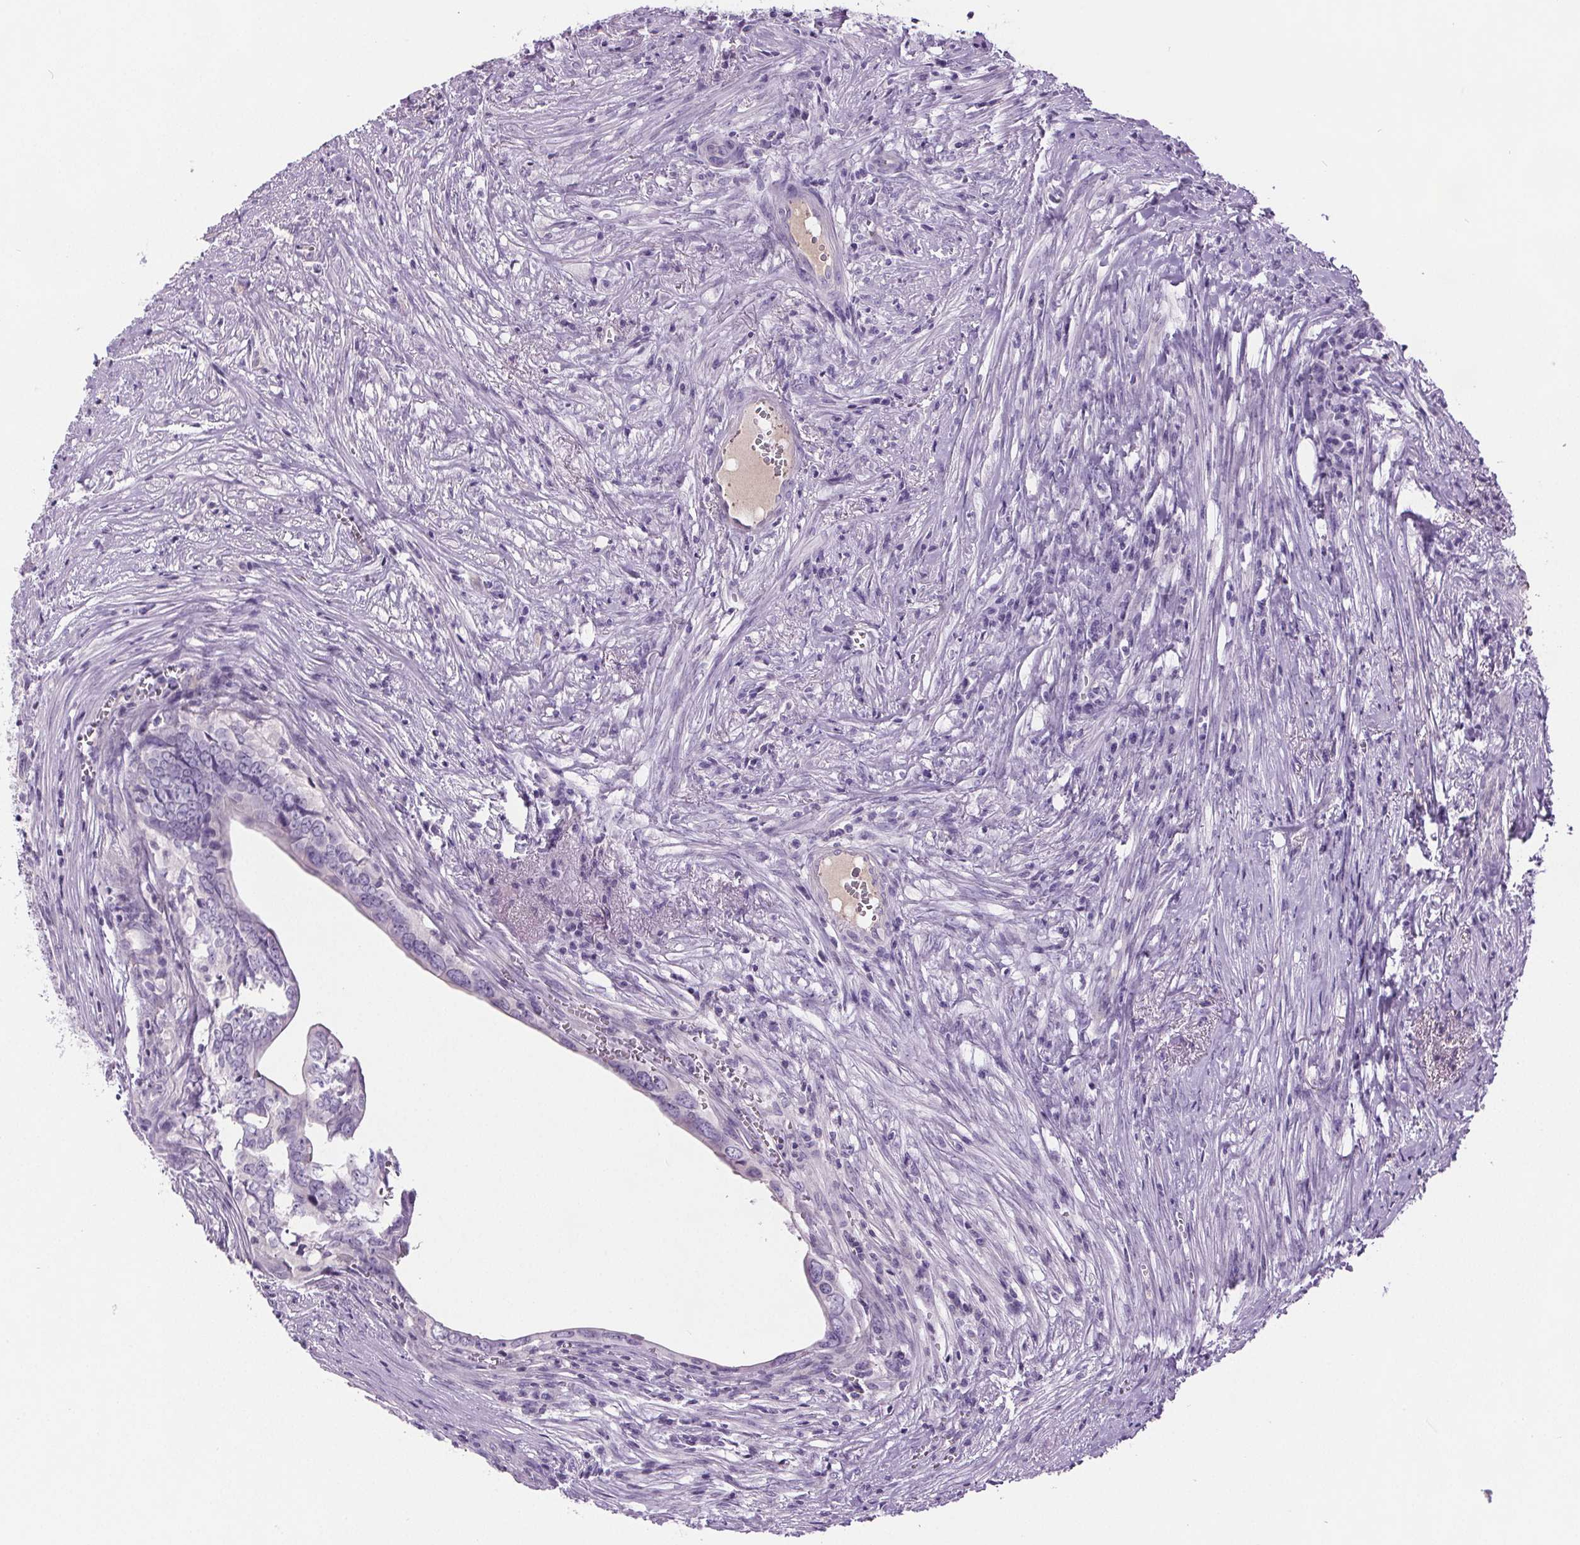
{"staining": {"intensity": "negative", "quantity": "none", "location": "none"}, "tissue": "colorectal cancer", "cell_type": "Tumor cells", "image_type": "cancer", "snomed": [{"axis": "morphology", "description": "Adenocarcinoma, NOS"}, {"axis": "topography", "description": "Colon"}], "caption": "Immunohistochemistry (IHC) micrograph of neoplastic tissue: colorectal adenocarcinoma stained with DAB (3,3'-diaminobenzidine) demonstrates no significant protein positivity in tumor cells. (DAB immunohistochemistry (IHC) visualized using brightfield microscopy, high magnification).", "gene": "CD5L", "patient": {"sex": "female", "age": 82}}